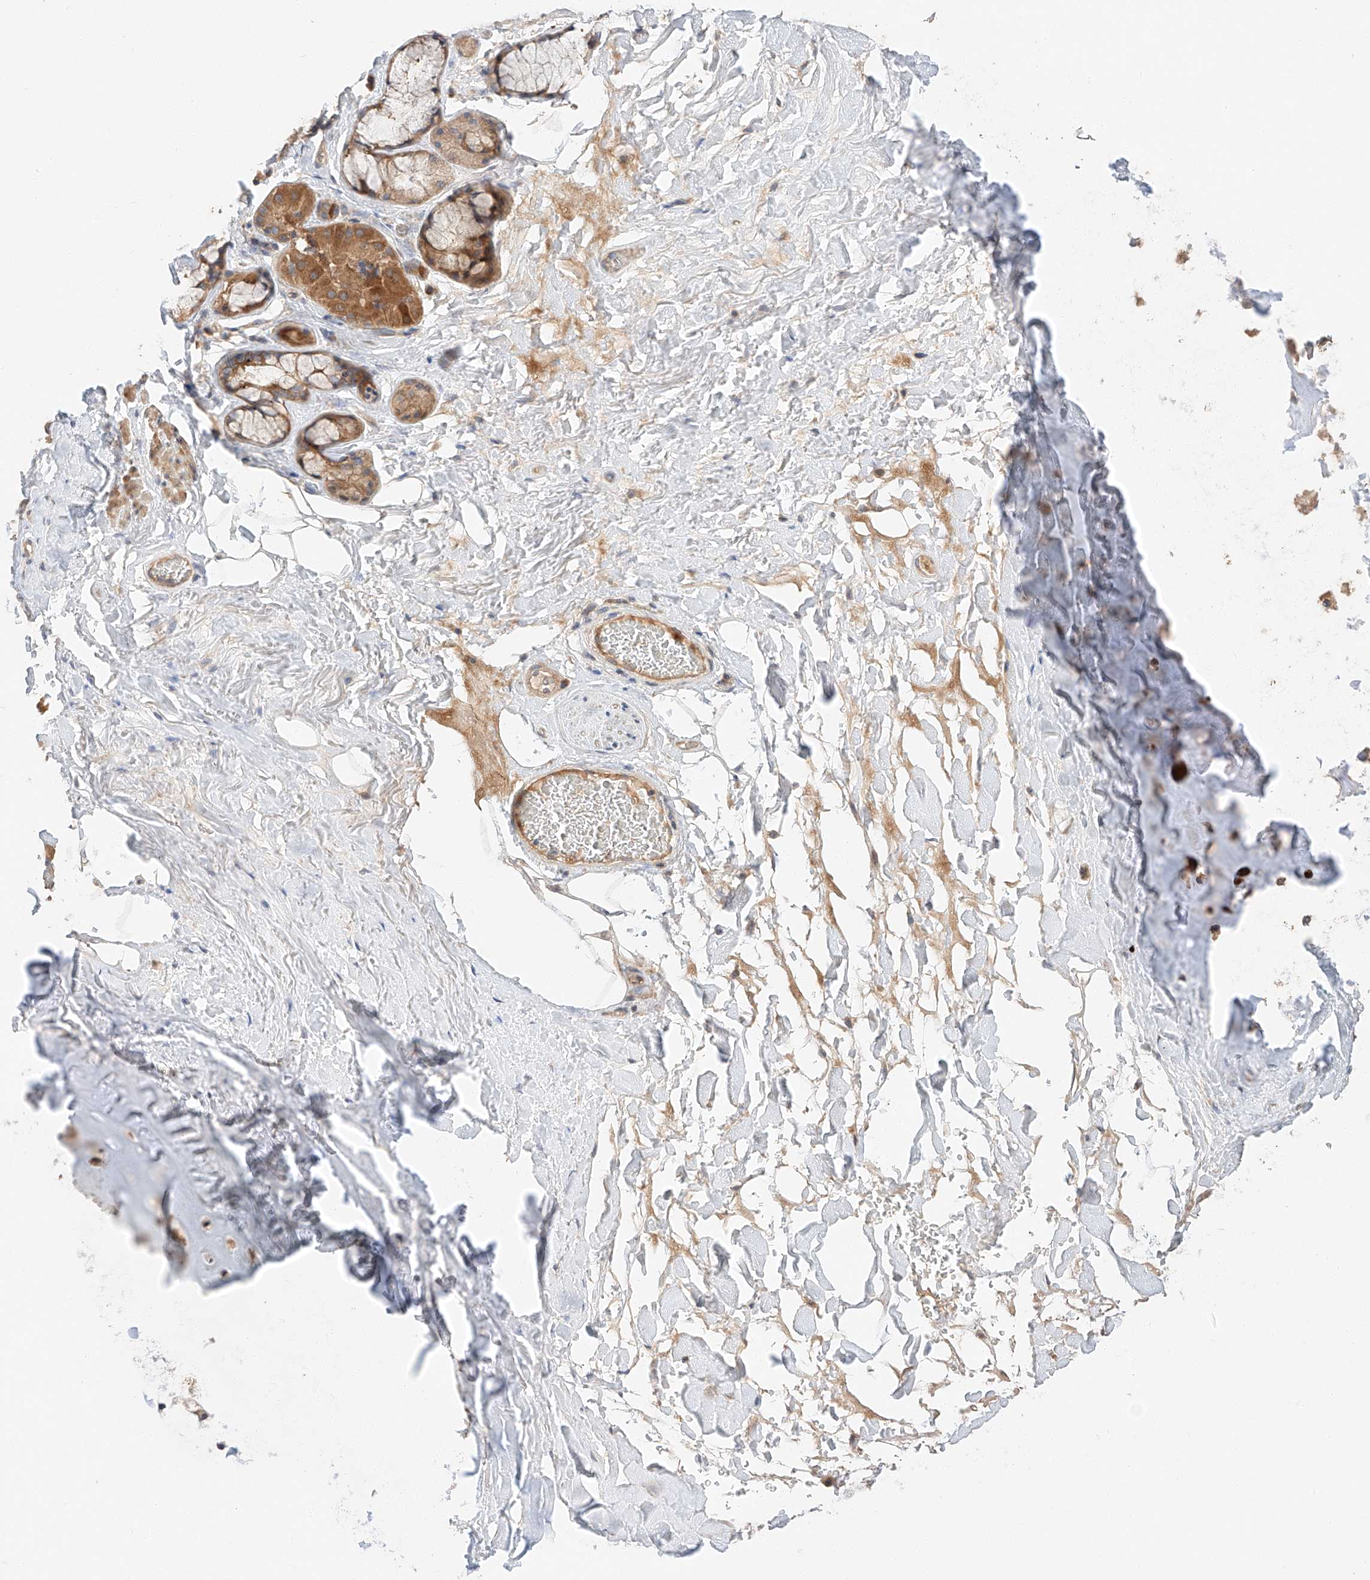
{"staining": {"intensity": "weak", "quantity": ">75%", "location": "cytoplasmic/membranous"}, "tissue": "adipose tissue", "cell_type": "Adipocytes", "image_type": "normal", "snomed": [{"axis": "morphology", "description": "Normal tissue, NOS"}, {"axis": "topography", "description": "Cartilage tissue"}], "caption": "A brown stain shows weak cytoplasmic/membranous expression of a protein in adipocytes of normal human adipose tissue.", "gene": "XPNPEP1", "patient": {"sex": "female", "age": 63}}